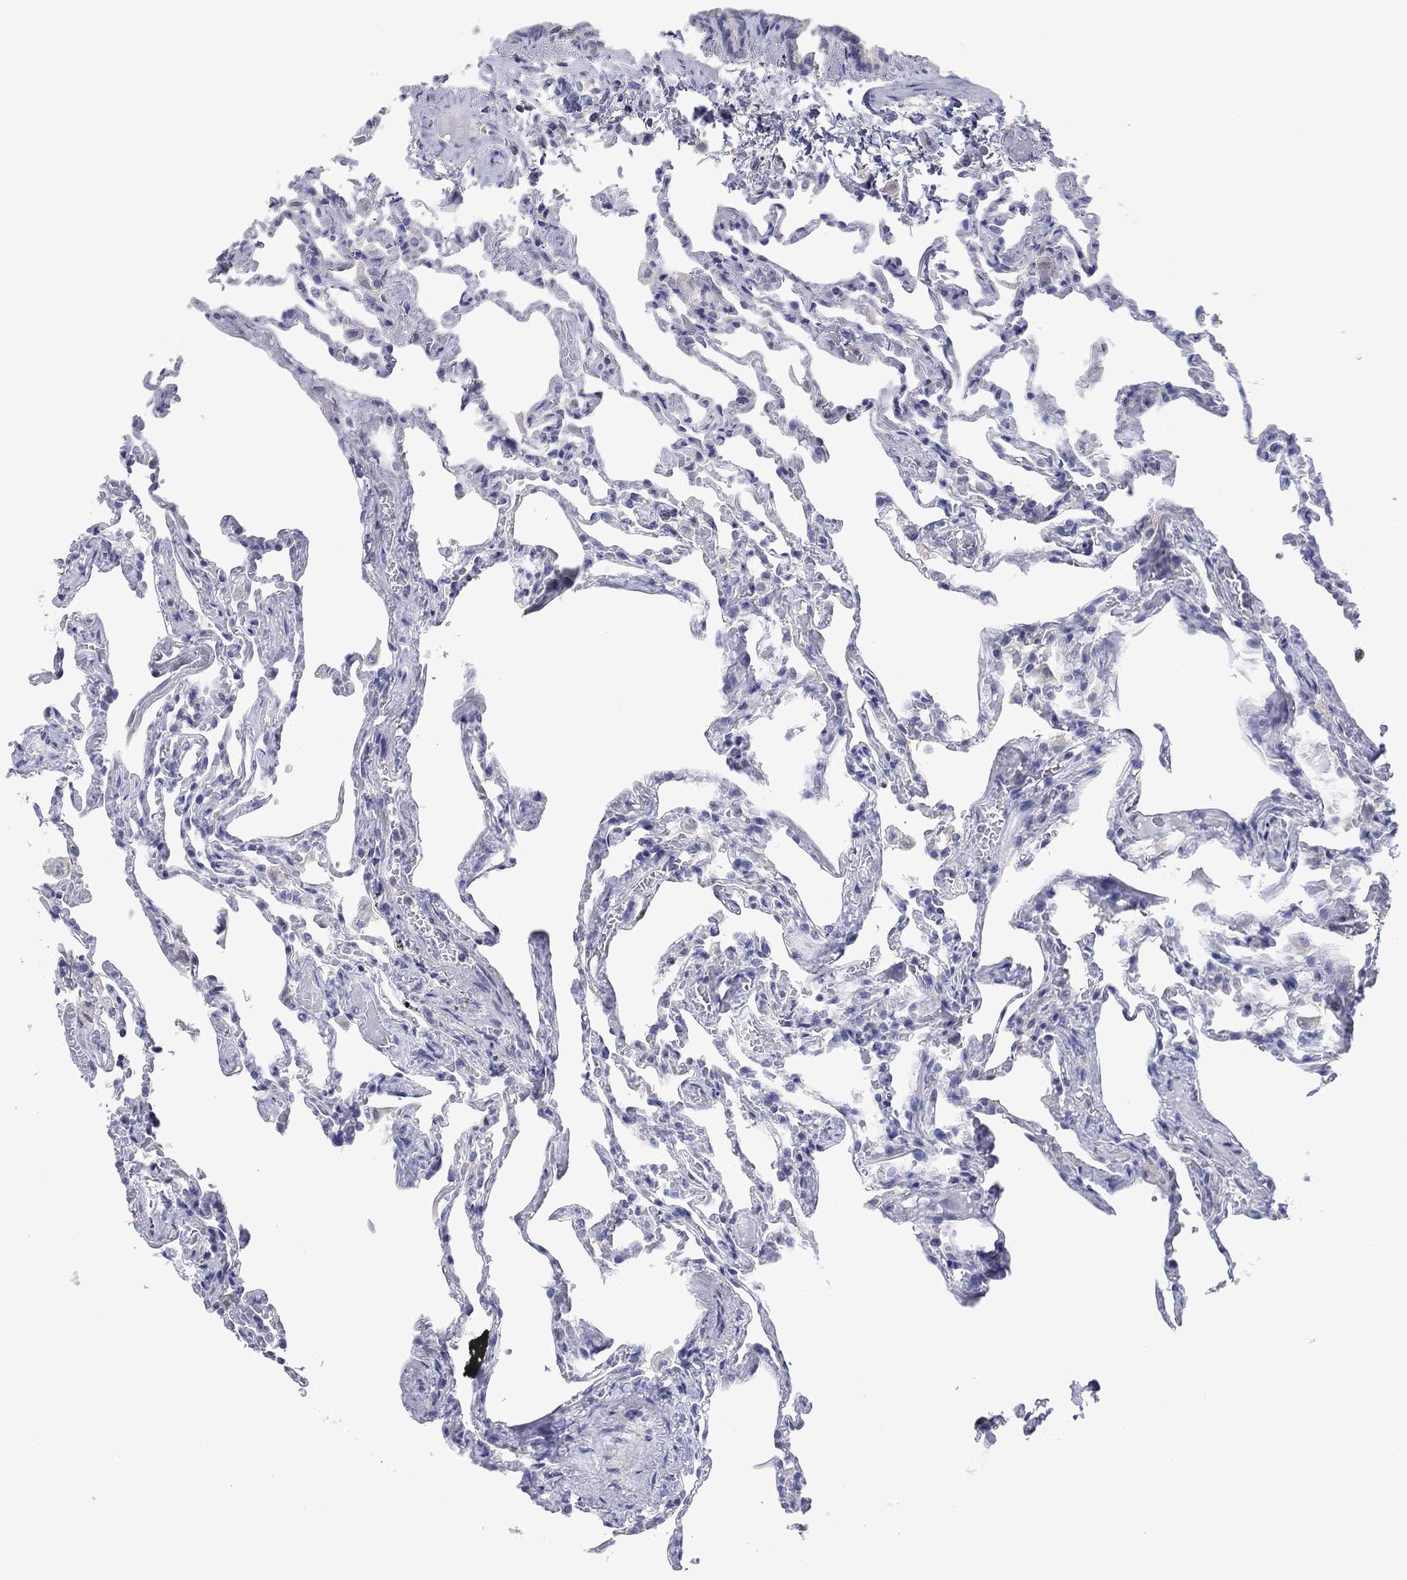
{"staining": {"intensity": "negative", "quantity": "none", "location": "none"}, "tissue": "lung", "cell_type": "Alveolar cells", "image_type": "normal", "snomed": [{"axis": "morphology", "description": "Normal tissue, NOS"}, {"axis": "topography", "description": "Lung"}], "caption": "The photomicrograph demonstrates no significant staining in alveolar cells of lung. (DAB immunohistochemistry with hematoxylin counter stain).", "gene": "FER1L6", "patient": {"sex": "female", "age": 43}}